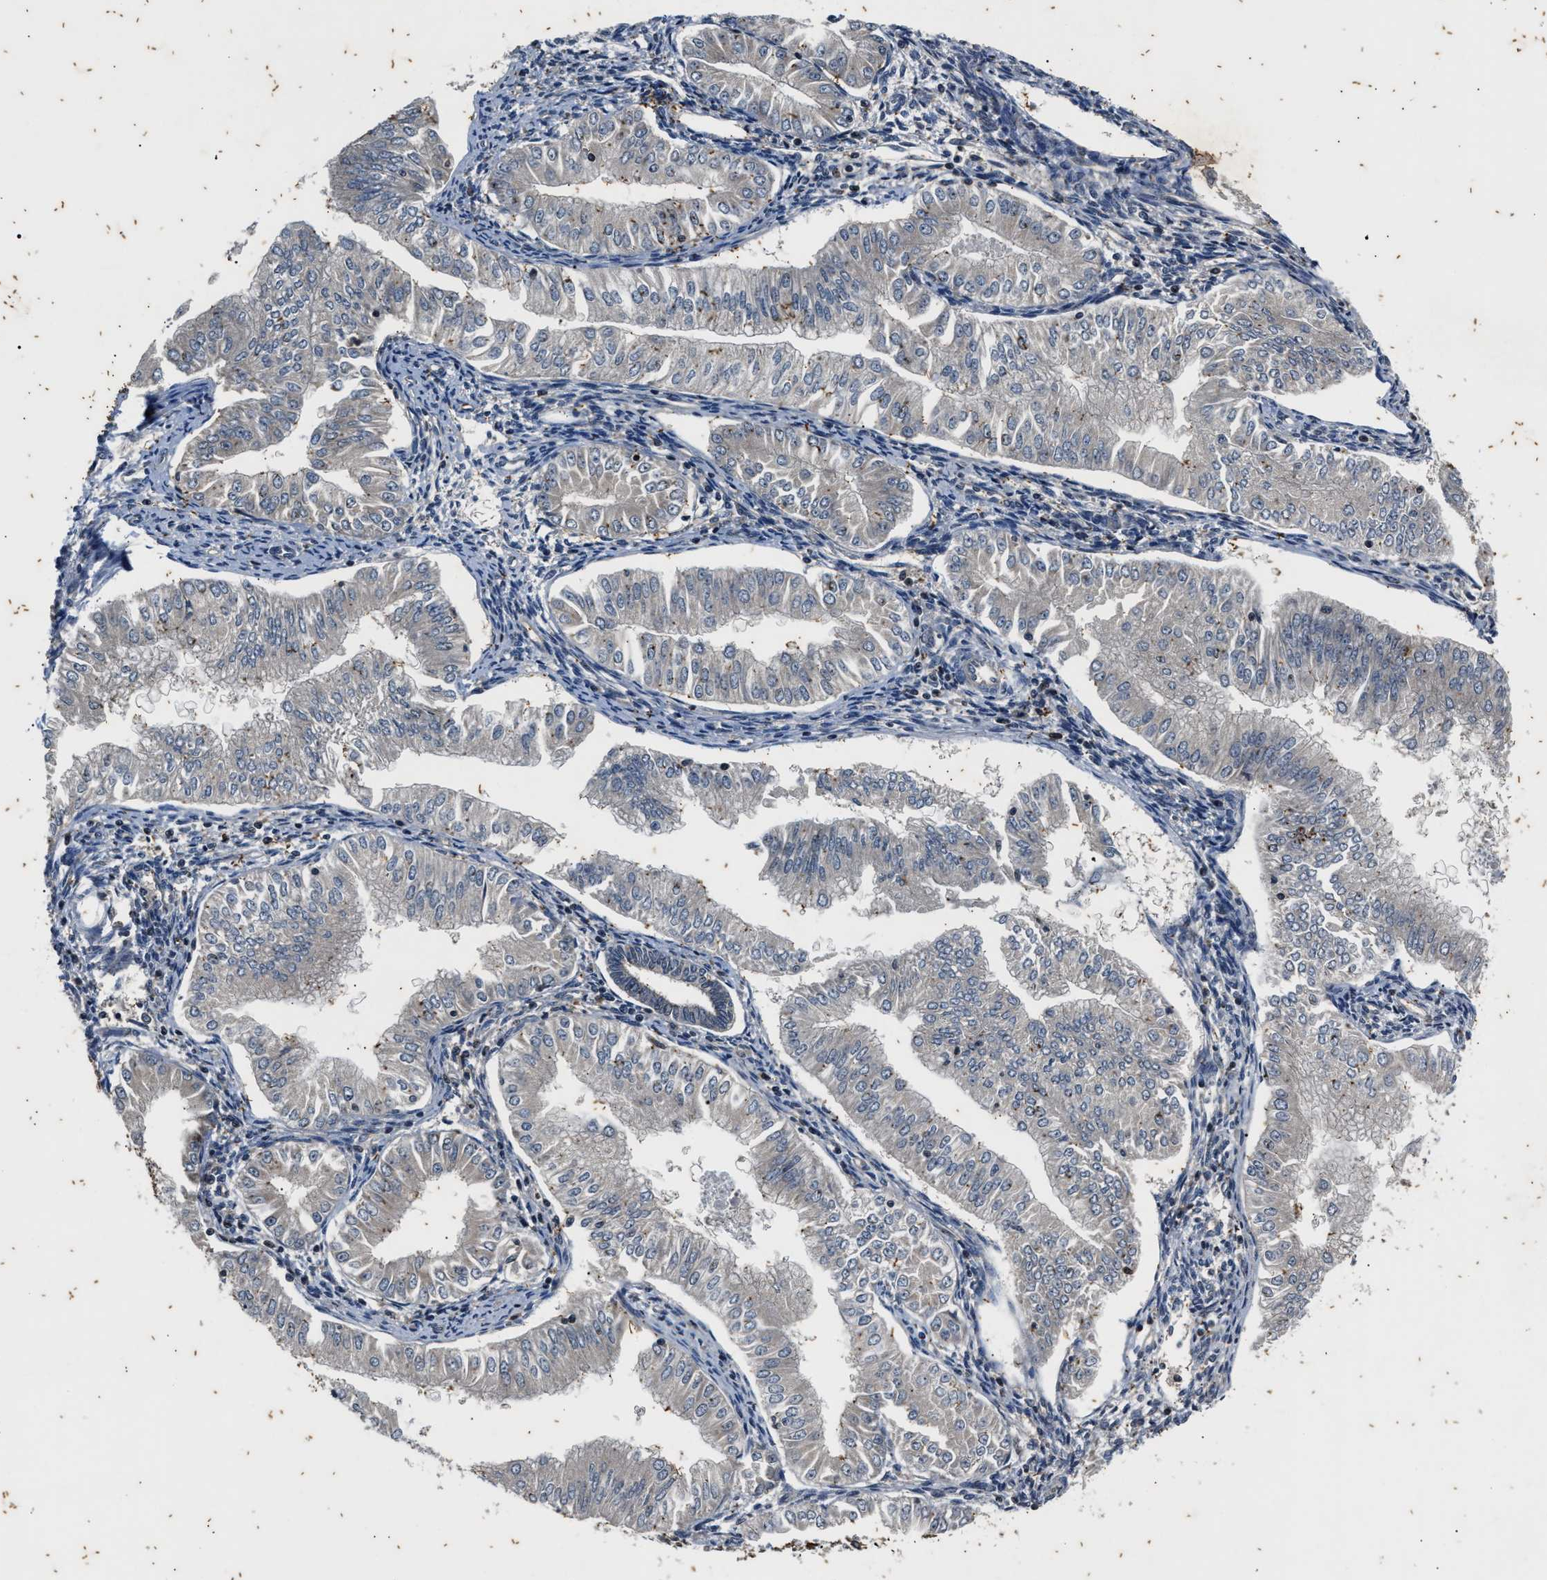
{"staining": {"intensity": "negative", "quantity": "none", "location": "none"}, "tissue": "endometrial cancer", "cell_type": "Tumor cells", "image_type": "cancer", "snomed": [{"axis": "morphology", "description": "Normal tissue, NOS"}, {"axis": "morphology", "description": "Adenocarcinoma, NOS"}, {"axis": "topography", "description": "Endometrium"}], "caption": "This is a photomicrograph of immunohistochemistry staining of endometrial cancer, which shows no staining in tumor cells.", "gene": "PTPN7", "patient": {"sex": "female", "age": 53}}